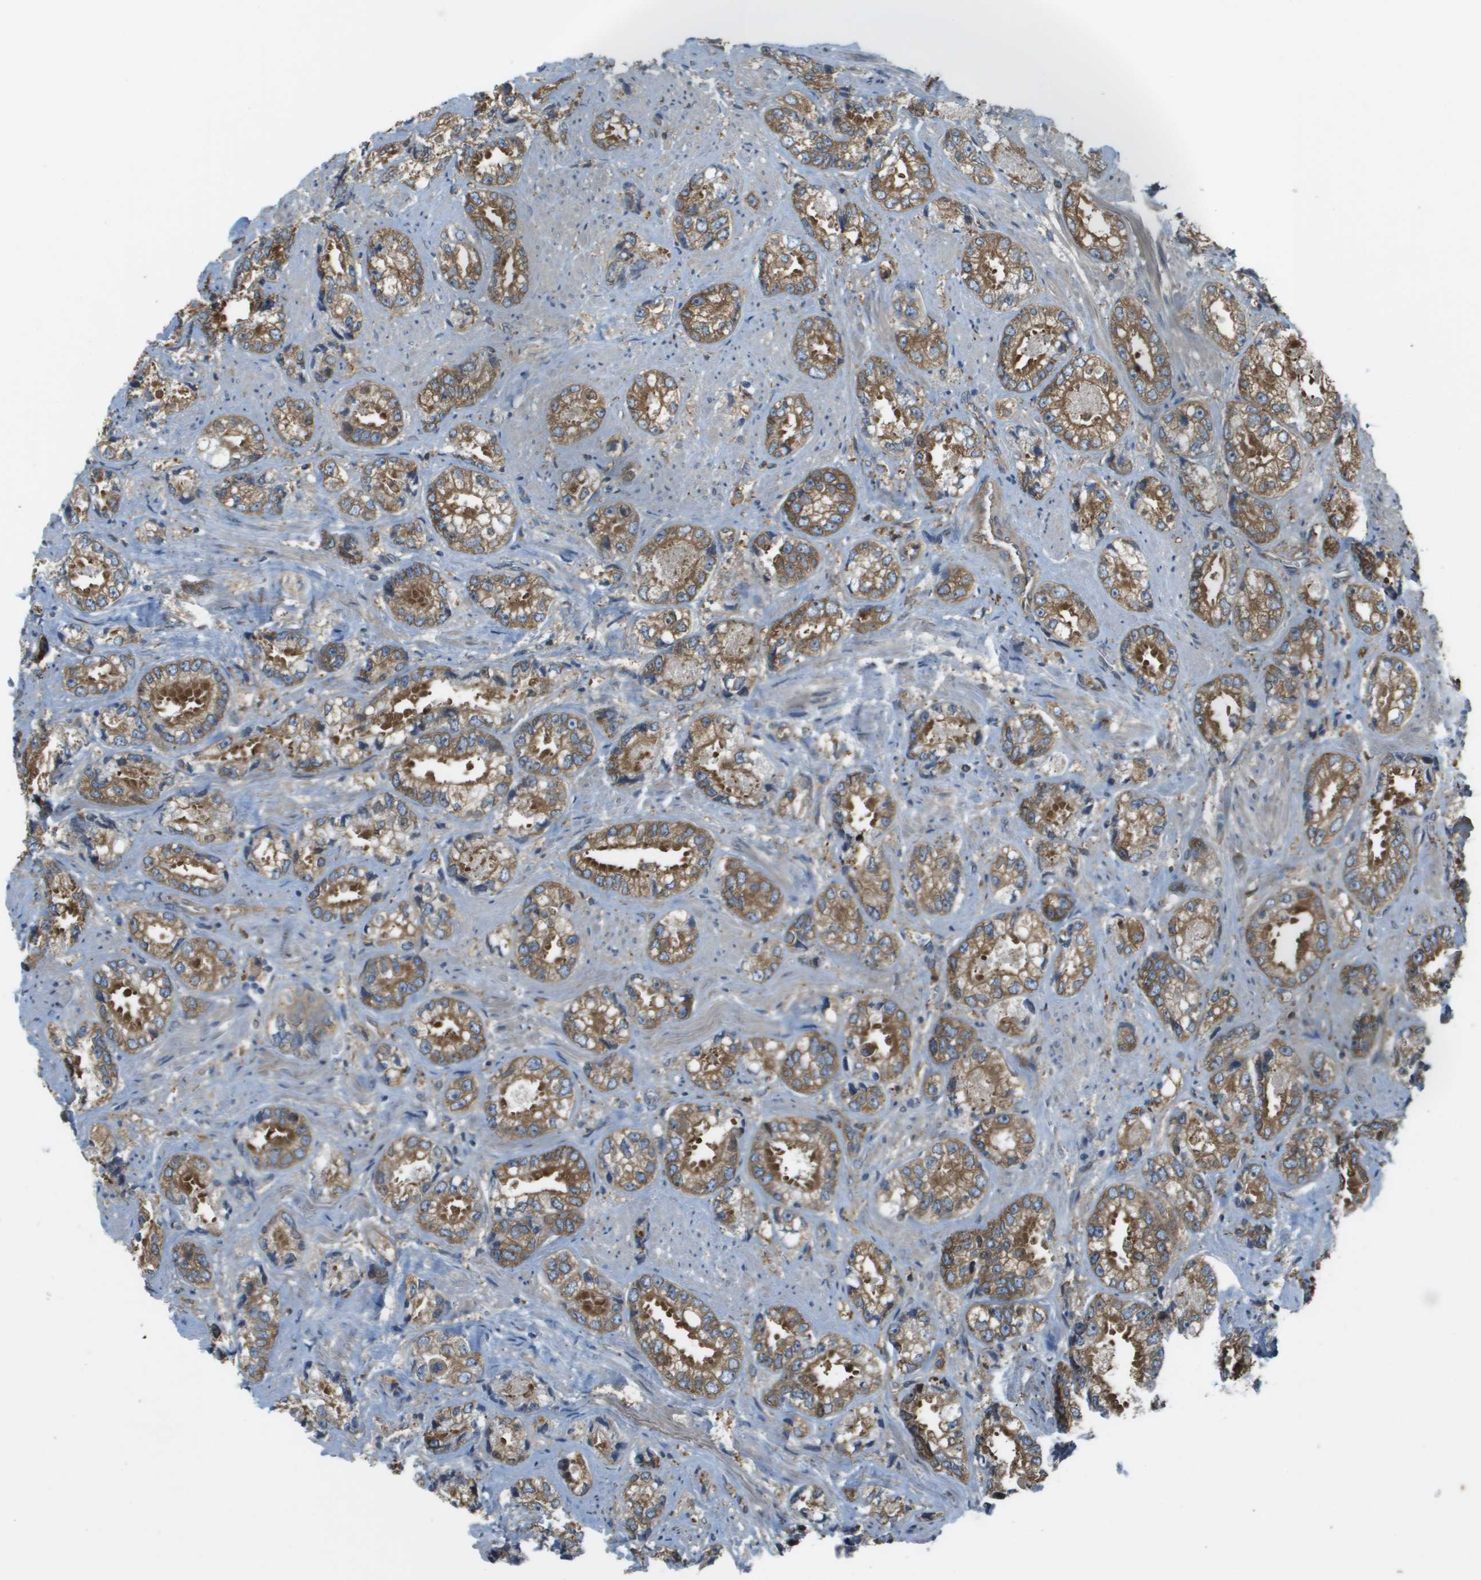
{"staining": {"intensity": "moderate", "quantity": ">75%", "location": "cytoplasmic/membranous"}, "tissue": "prostate cancer", "cell_type": "Tumor cells", "image_type": "cancer", "snomed": [{"axis": "morphology", "description": "Adenocarcinoma, High grade"}, {"axis": "topography", "description": "Prostate"}], "caption": "This image displays IHC staining of human adenocarcinoma (high-grade) (prostate), with medium moderate cytoplasmic/membranous positivity in approximately >75% of tumor cells.", "gene": "CORO1B", "patient": {"sex": "male", "age": 61}}